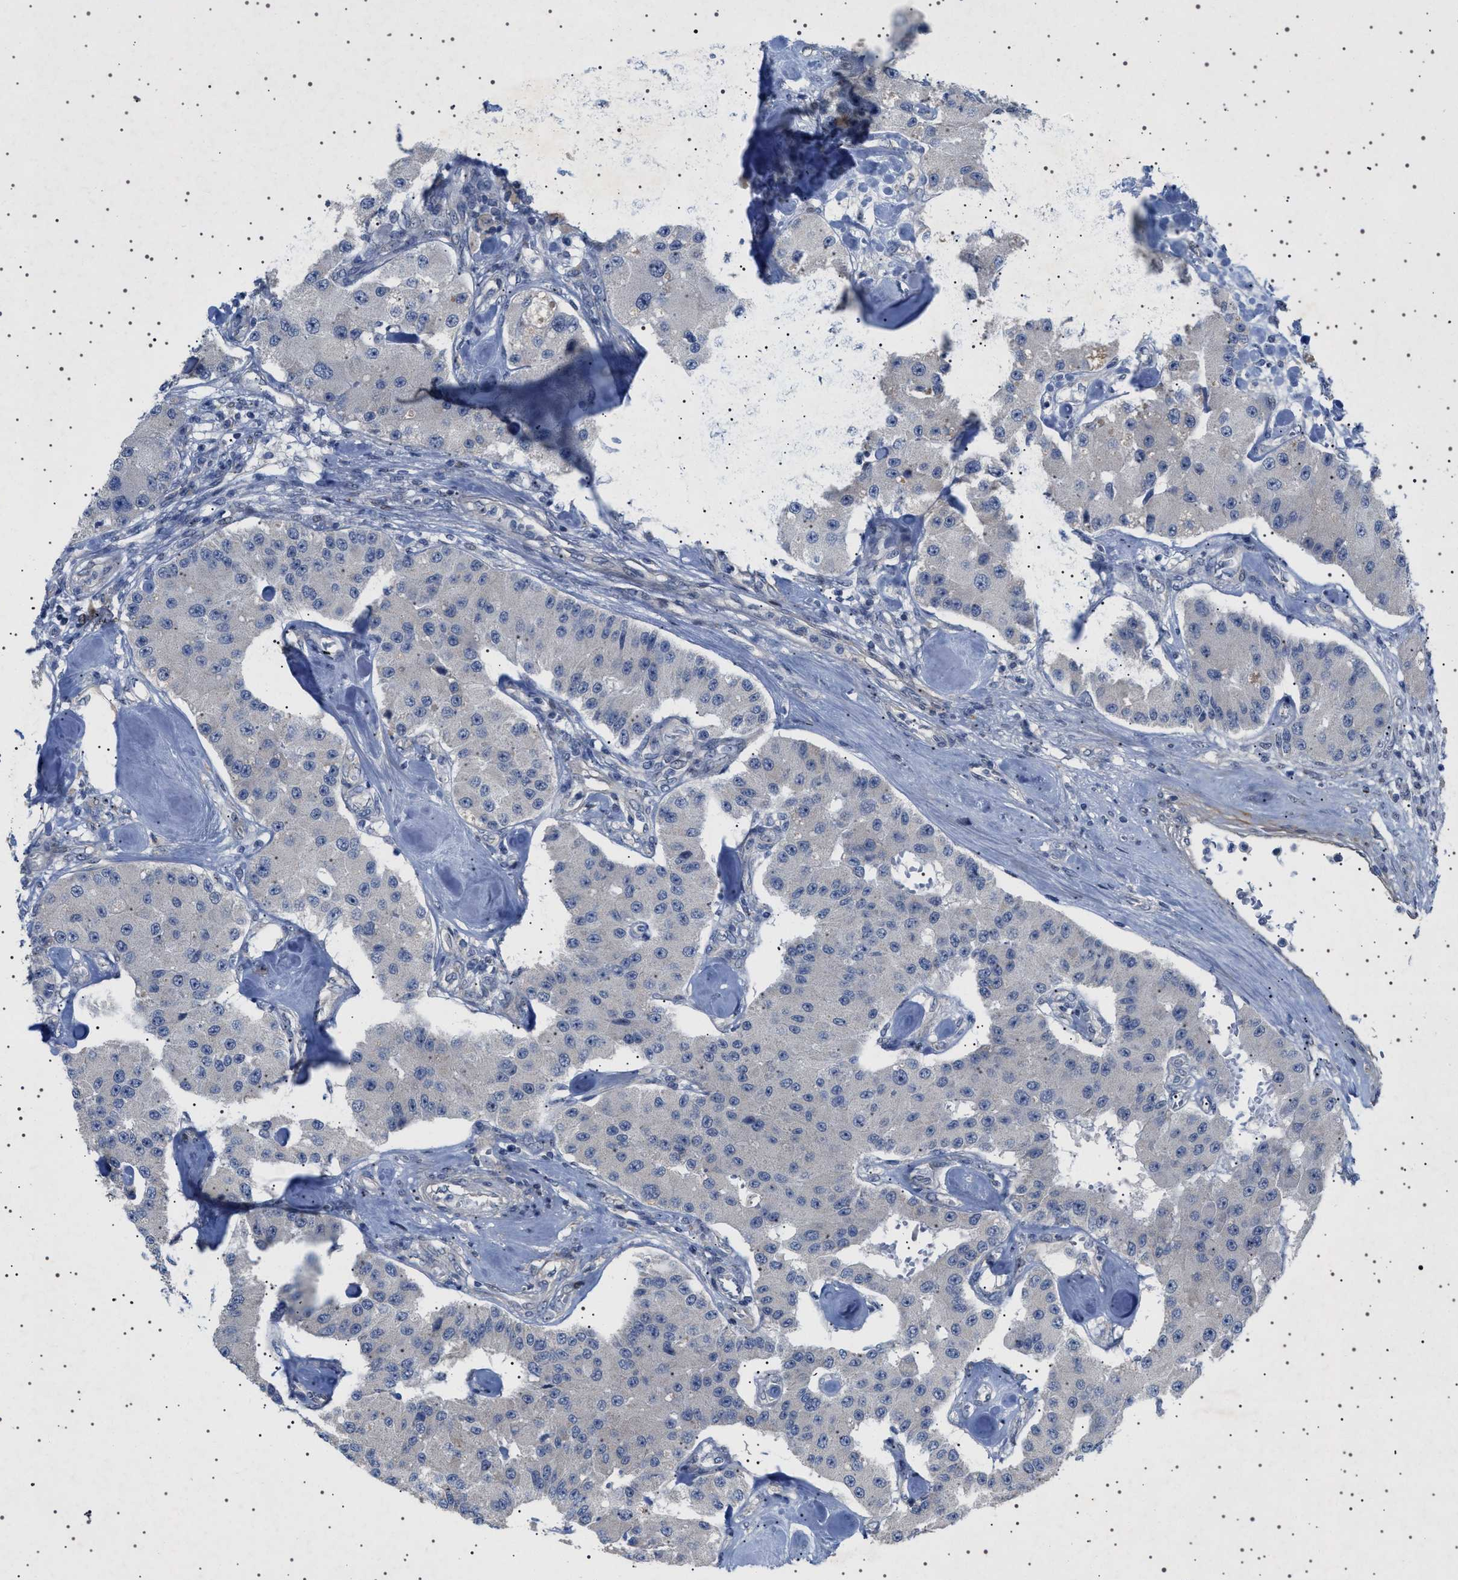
{"staining": {"intensity": "negative", "quantity": "none", "location": "none"}, "tissue": "carcinoid", "cell_type": "Tumor cells", "image_type": "cancer", "snomed": [{"axis": "morphology", "description": "Carcinoid, malignant, NOS"}, {"axis": "topography", "description": "Pancreas"}], "caption": "Immunohistochemistry image of human malignant carcinoid stained for a protein (brown), which exhibits no staining in tumor cells.", "gene": "HTR1A", "patient": {"sex": "male", "age": 41}}